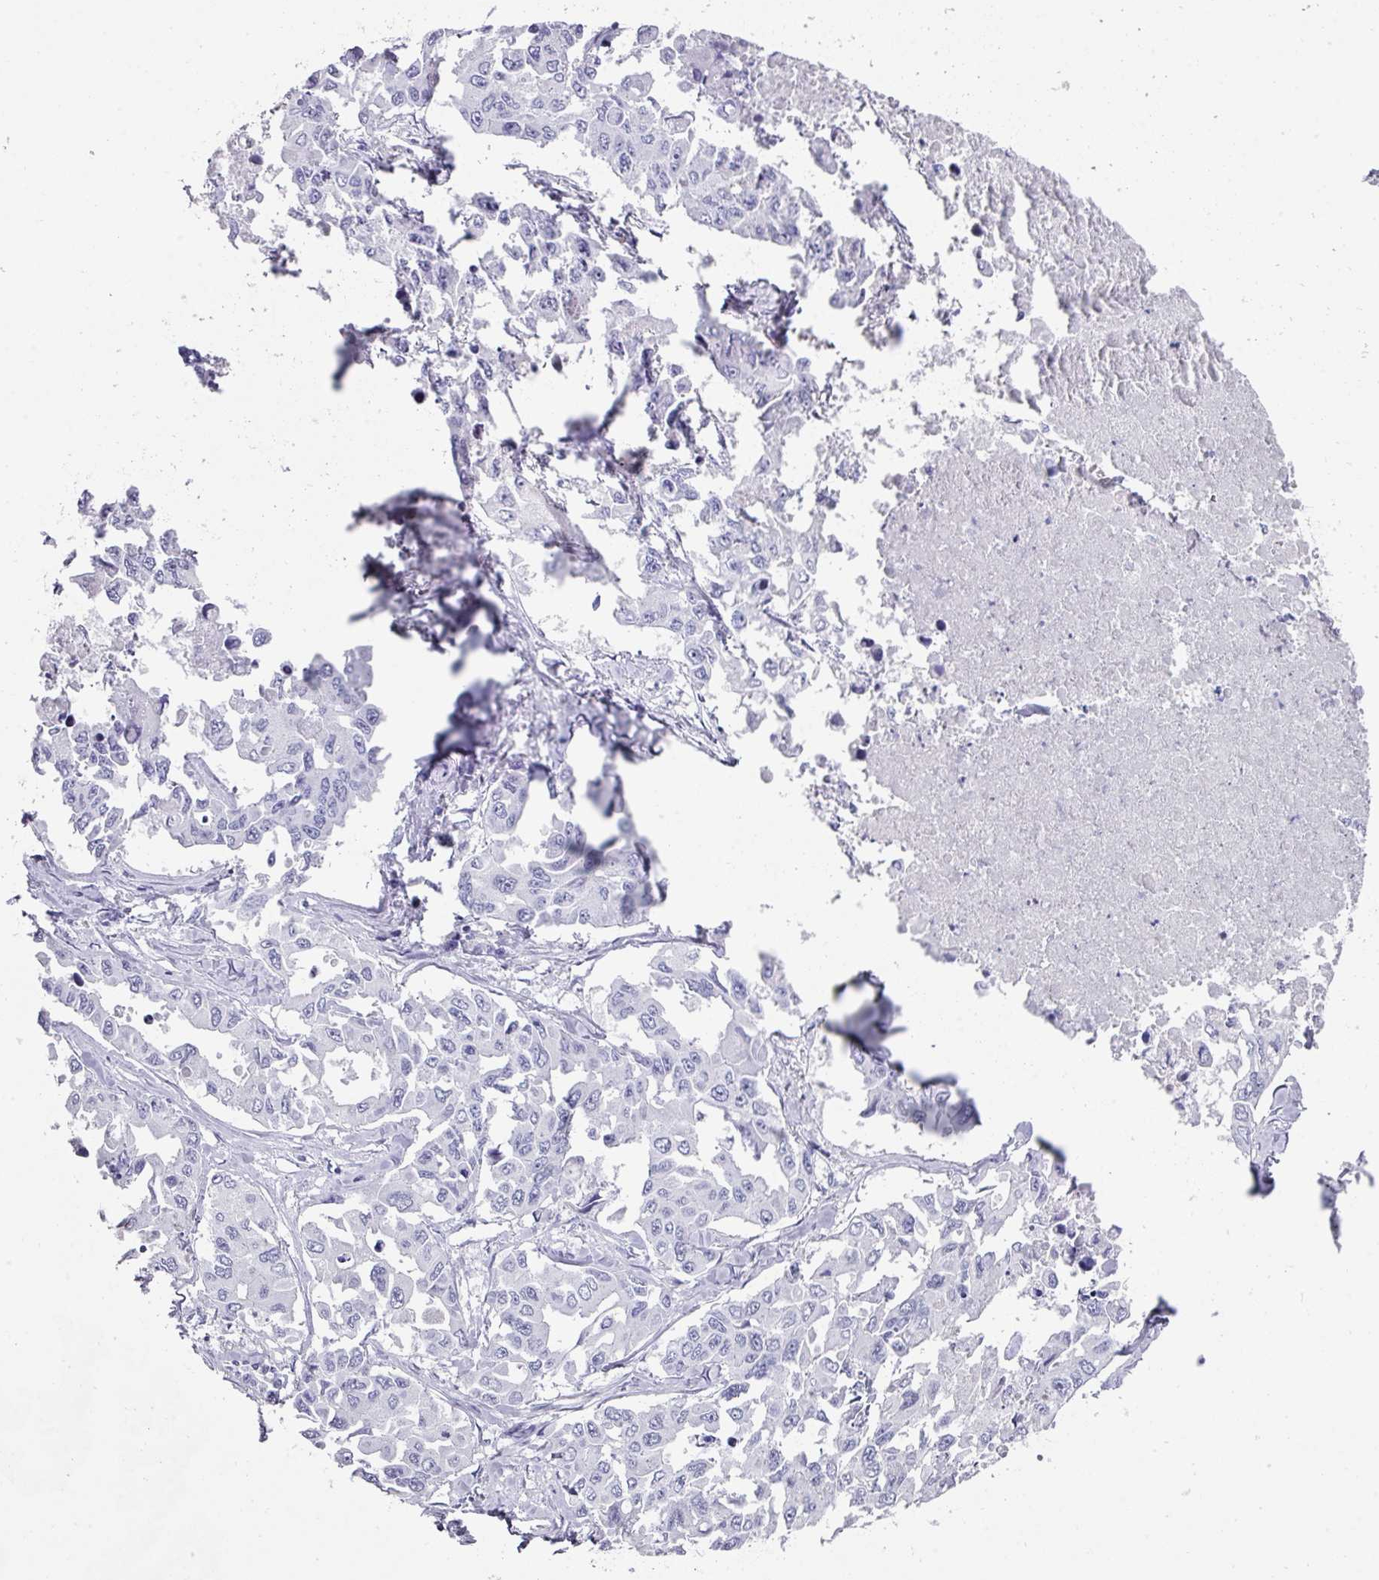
{"staining": {"intensity": "negative", "quantity": "none", "location": "none"}, "tissue": "lung cancer", "cell_type": "Tumor cells", "image_type": "cancer", "snomed": [{"axis": "morphology", "description": "Adenocarcinoma, NOS"}, {"axis": "topography", "description": "Lung"}], "caption": "Image shows no significant protein positivity in tumor cells of lung adenocarcinoma.", "gene": "PEX10", "patient": {"sex": "male", "age": 64}}